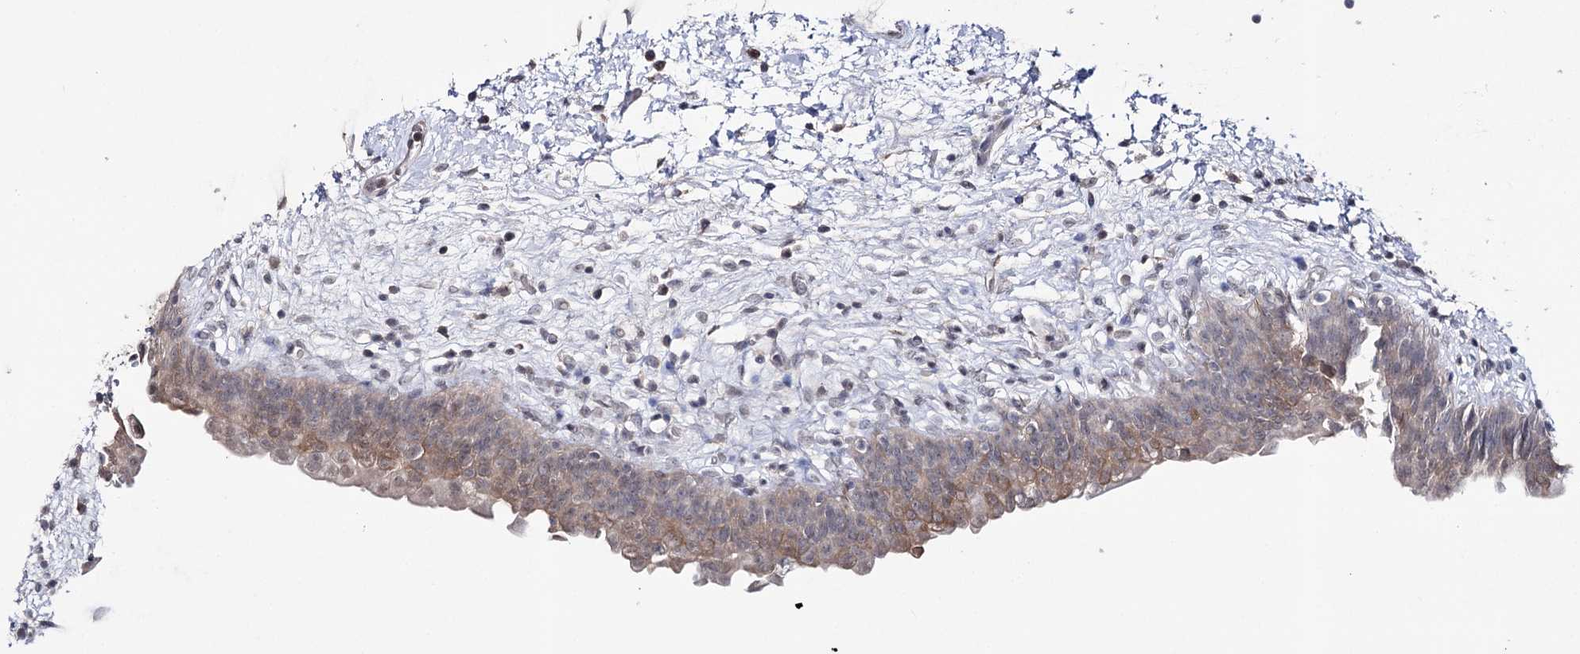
{"staining": {"intensity": "weak", "quantity": "25%-75%", "location": "cytoplasmic/membranous,nuclear"}, "tissue": "urinary bladder", "cell_type": "Urothelial cells", "image_type": "normal", "snomed": [{"axis": "morphology", "description": "Normal tissue, NOS"}, {"axis": "topography", "description": "Urinary bladder"}], "caption": "A high-resolution micrograph shows IHC staining of benign urinary bladder, which exhibits weak cytoplasmic/membranous,nuclear positivity in approximately 25%-75% of urothelial cells.", "gene": "HSD11B2", "patient": {"sex": "male", "age": 83}}